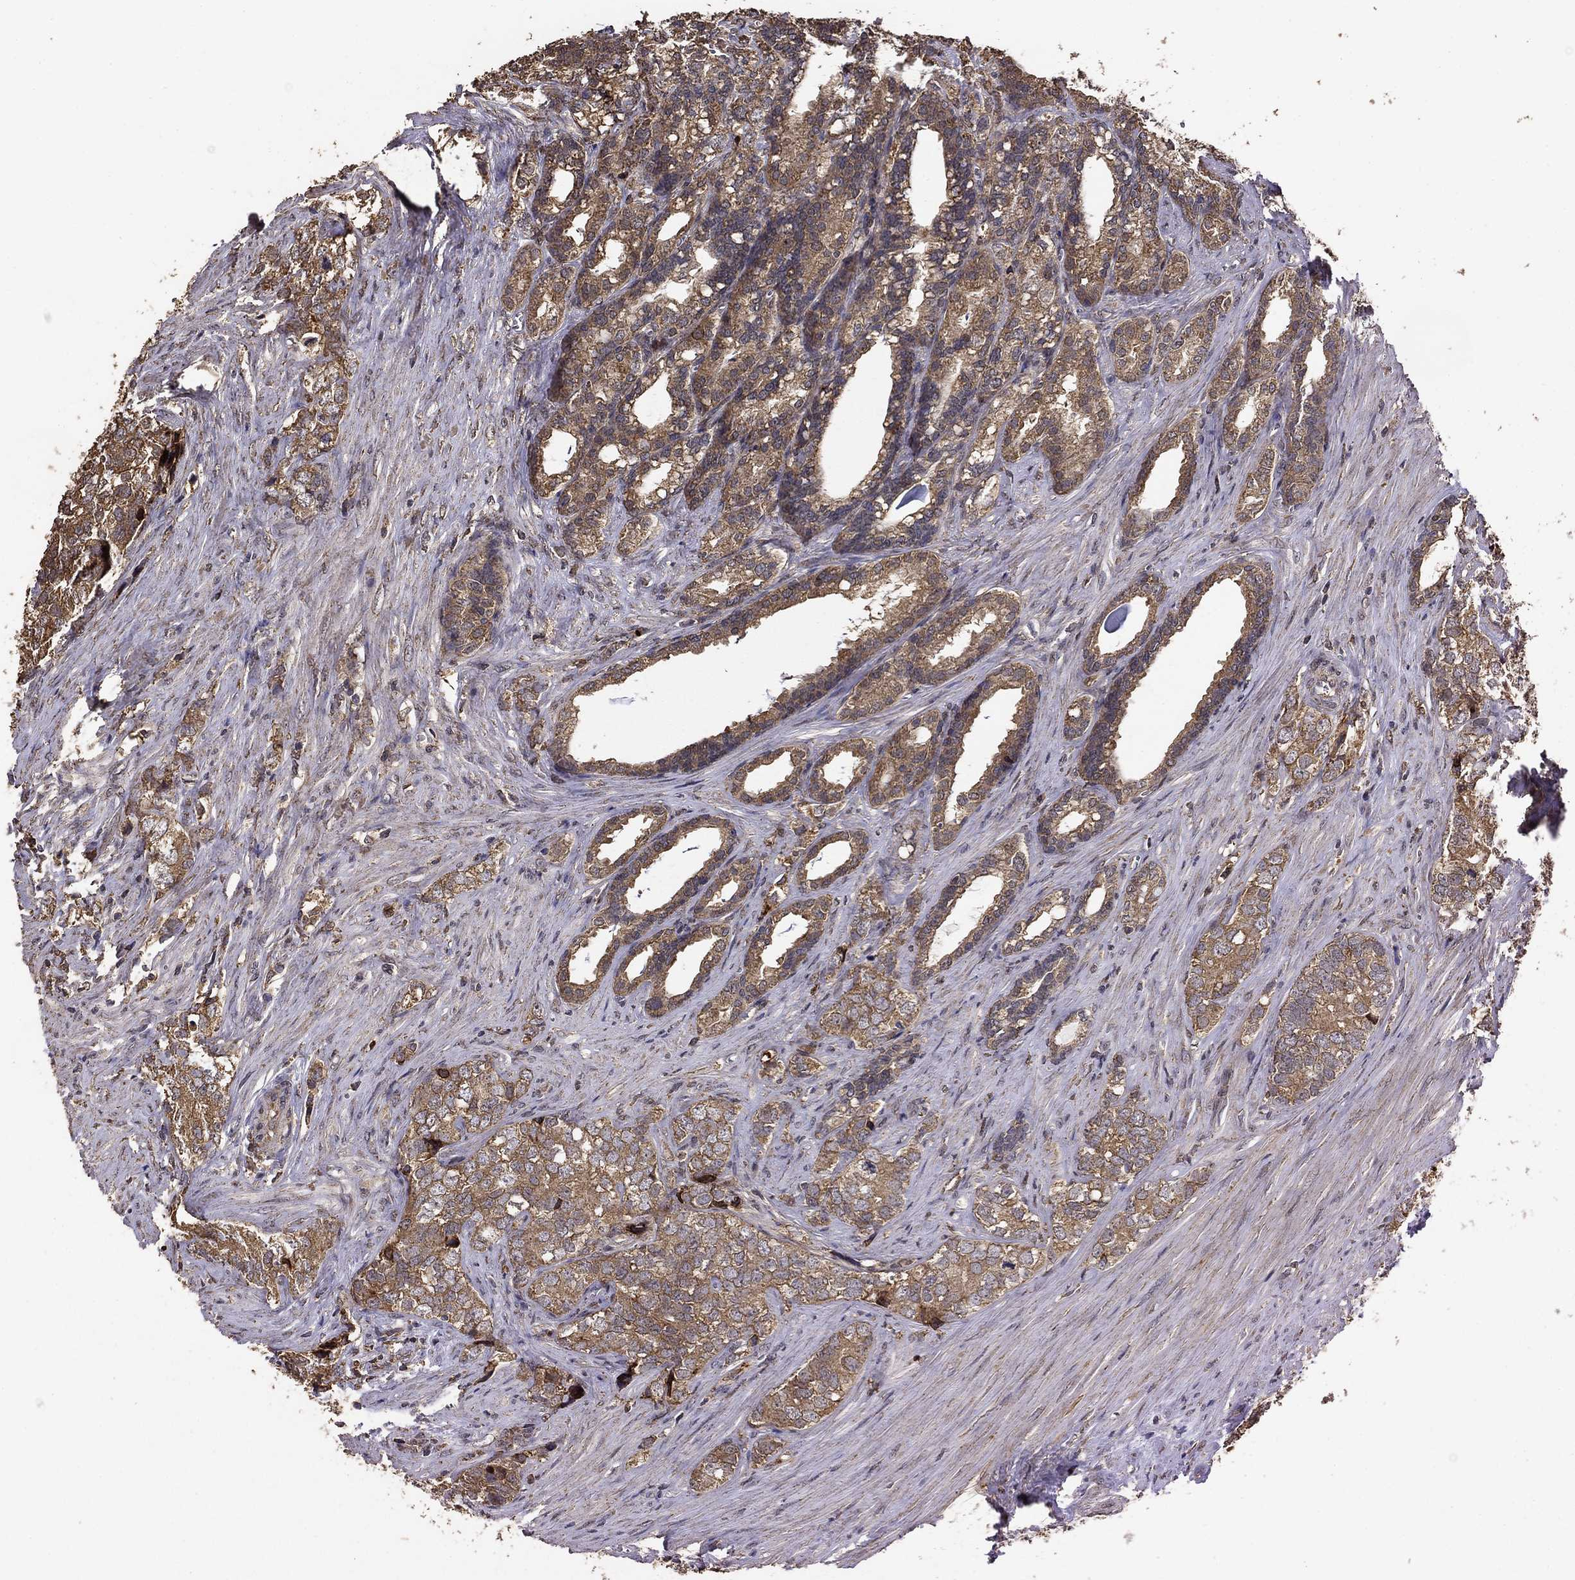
{"staining": {"intensity": "moderate", "quantity": ">75%", "location": "cytoplasmic/membranous"}, "tissue": "prostate cancer", "cell_type": "Tumor cells", "image_type": "cancer", "snomed": [{"axis": "morphology", "description": "Adenocarcinoma, NOS"}, {"axis": "topography", "description": "Prostate and seminal vesicle, NOS"}], "caption": "A medium amount of moderate cytoplasmic/membranous positivity is identified in about >75% of tumor cells in prostate adenocarcinoma tissue.", "gene": "IFRD1", "patient": {"sex": "male", "age": 63}}